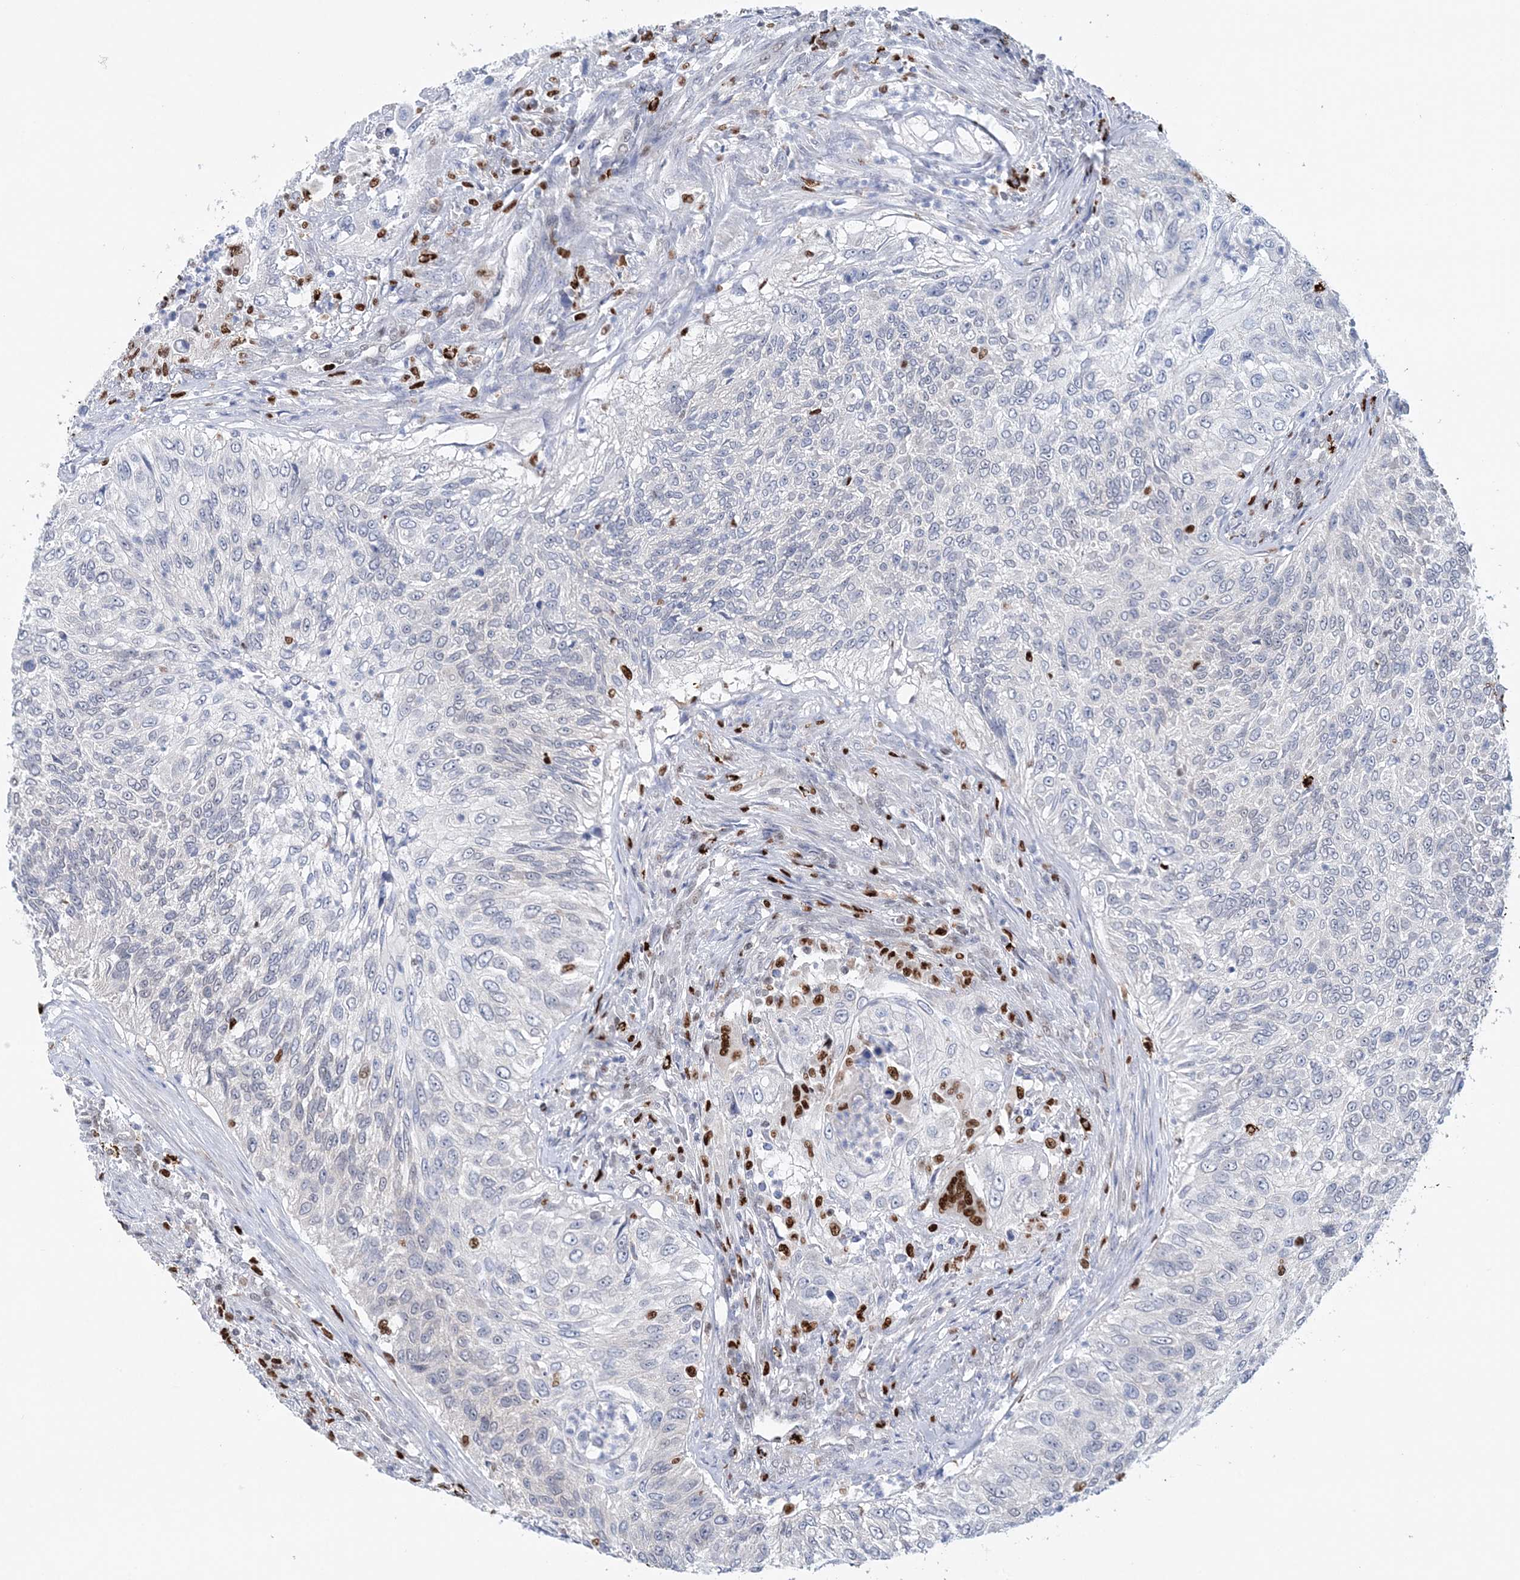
{"staining": {"intensity": "negative", "quantity": "none", "location": "none"}, "tissue": "urothelial cancer", "cell_type": "Tumor cells", "image_type": "cancer", "snomed": [{"axis": "morphology", "description": "Urothelial carcinoma, High grade"}, {"axis": "topography", "description": "Urinary bladder"}], "caption": "Urothelial cancer was stained to show a protein in brown. There is no significant positivity in tumor cells. (Immunohistochemistry, brightfield microscopy, high magnification).", "gene": "NIT2", "patient": {"sex": "female", "age": 60}}